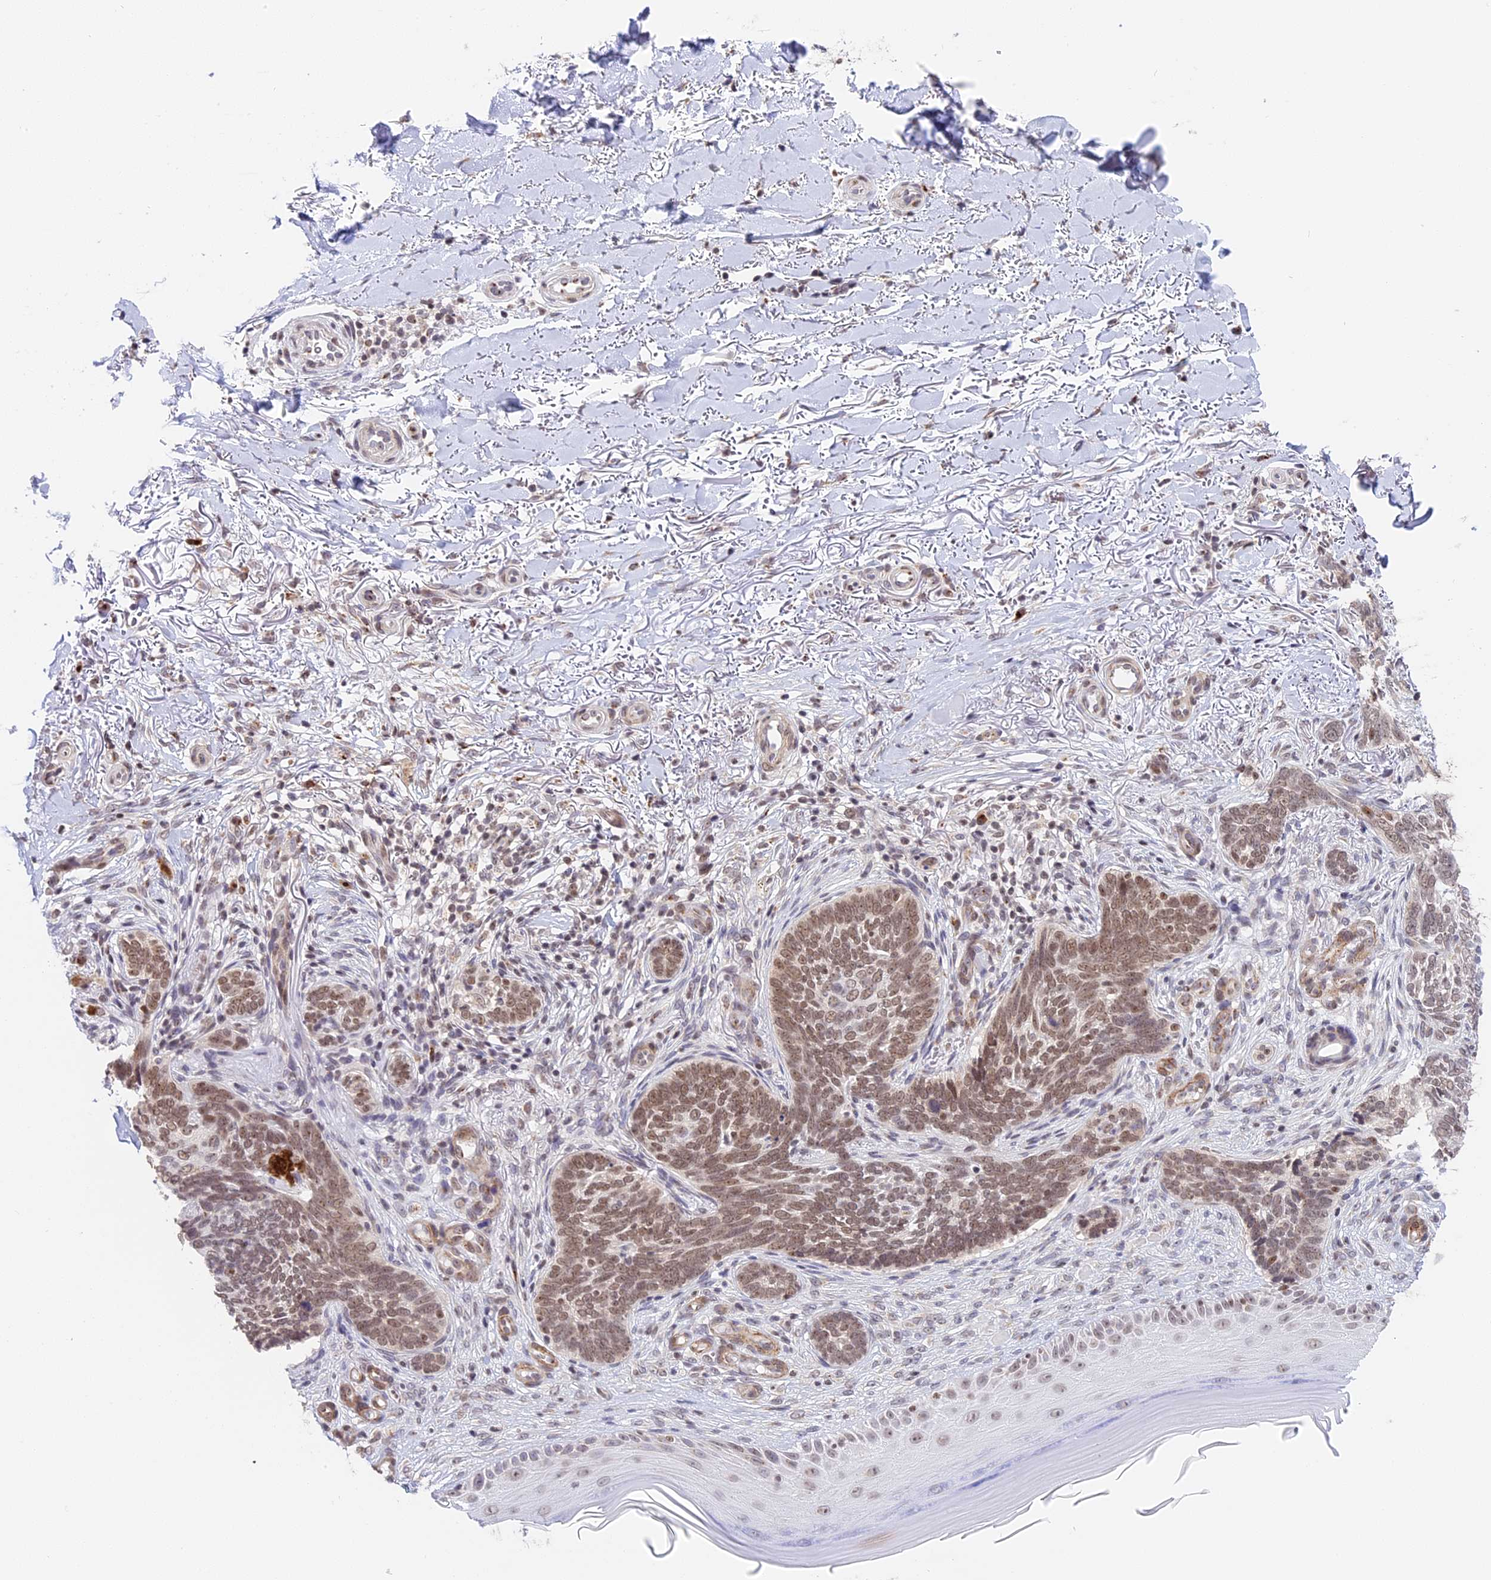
{"staining": {"intensity": "moderate", "quantity": ">75%", "location": "nuclear"}, "tissue": "skin cancer", "cell_type": "Tumor cells", "image_type": "cancer", "snomed": [{"axis": "morphology", "description": "Normal tissue, NOS"}, {"axis": "morphology", "description": "Basal cell carcinoma"}, {"axis": "topography", "description": "Skin"}], "caption": "An immunohistochemistry histopathology image of neoplastic tissue is shown. Protein staining in brown labels moderate nuclear positivity in skin basal cell carcinoma within tumor cells.", "gene": "HEATR5B", "patient": {"sex": "female", "age": 67}}